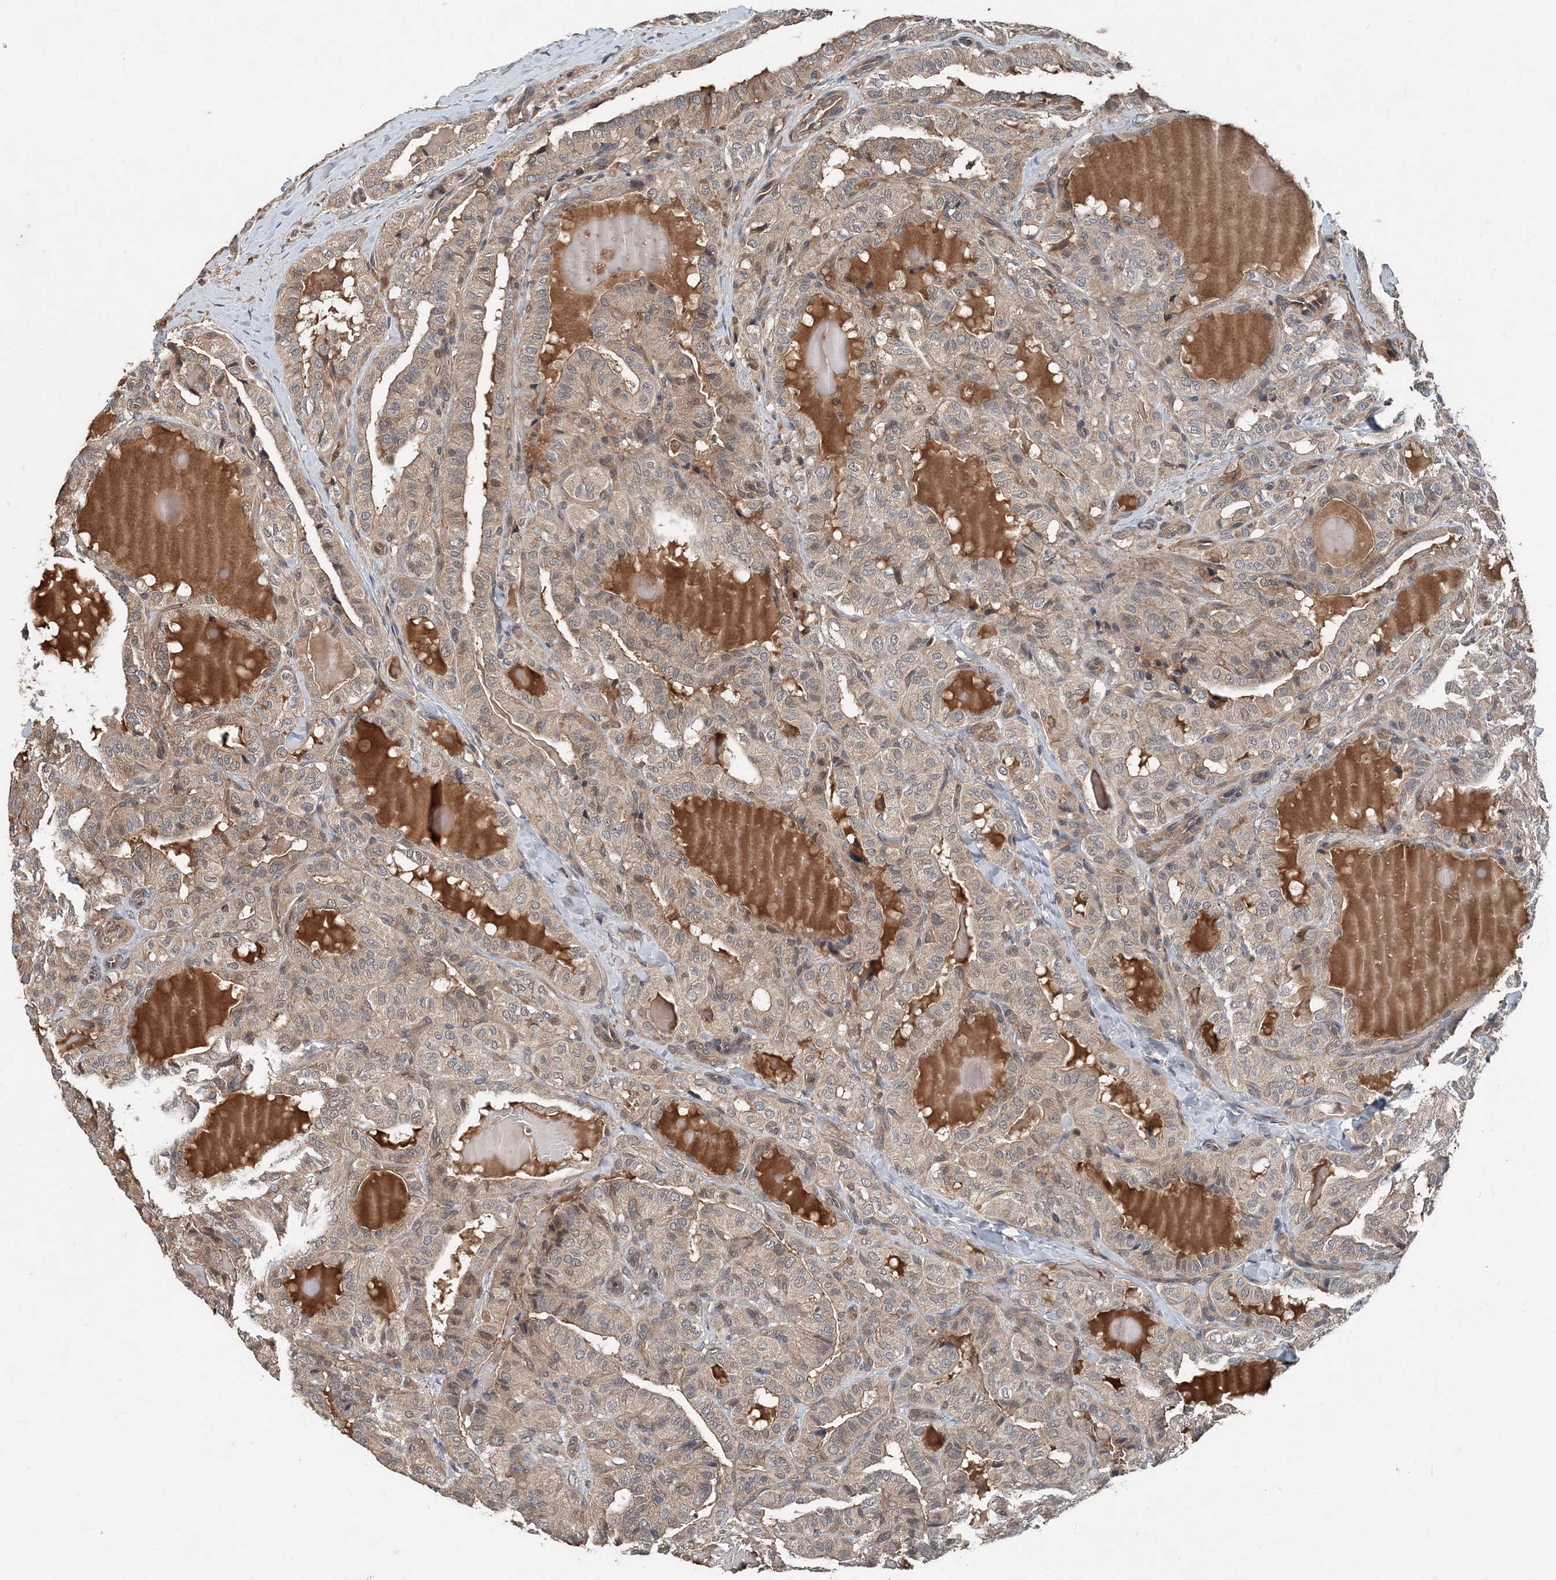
{"staining": {"intensity": "weak", "quantity": "25%-75%", "location": "cytoplasmic/membranous"}, "tissue": "thyroid cancer", "cell_type": "Tumor cells", "image_type": "cancer", "snomed": [{"axis": "morphology", "description": "Papillary adenocarcinoma, NOS"}, {"axis": "topography", "description": "Thyroid gland"}], "caption": "Thyroid cancer stained for a protein (brown) shows weak cytoplasmic/membranous positive staining in about 25%-75% of tumor cells.", "gene": "SMPD3", "patient": {"sex": "male", "age": 77}}